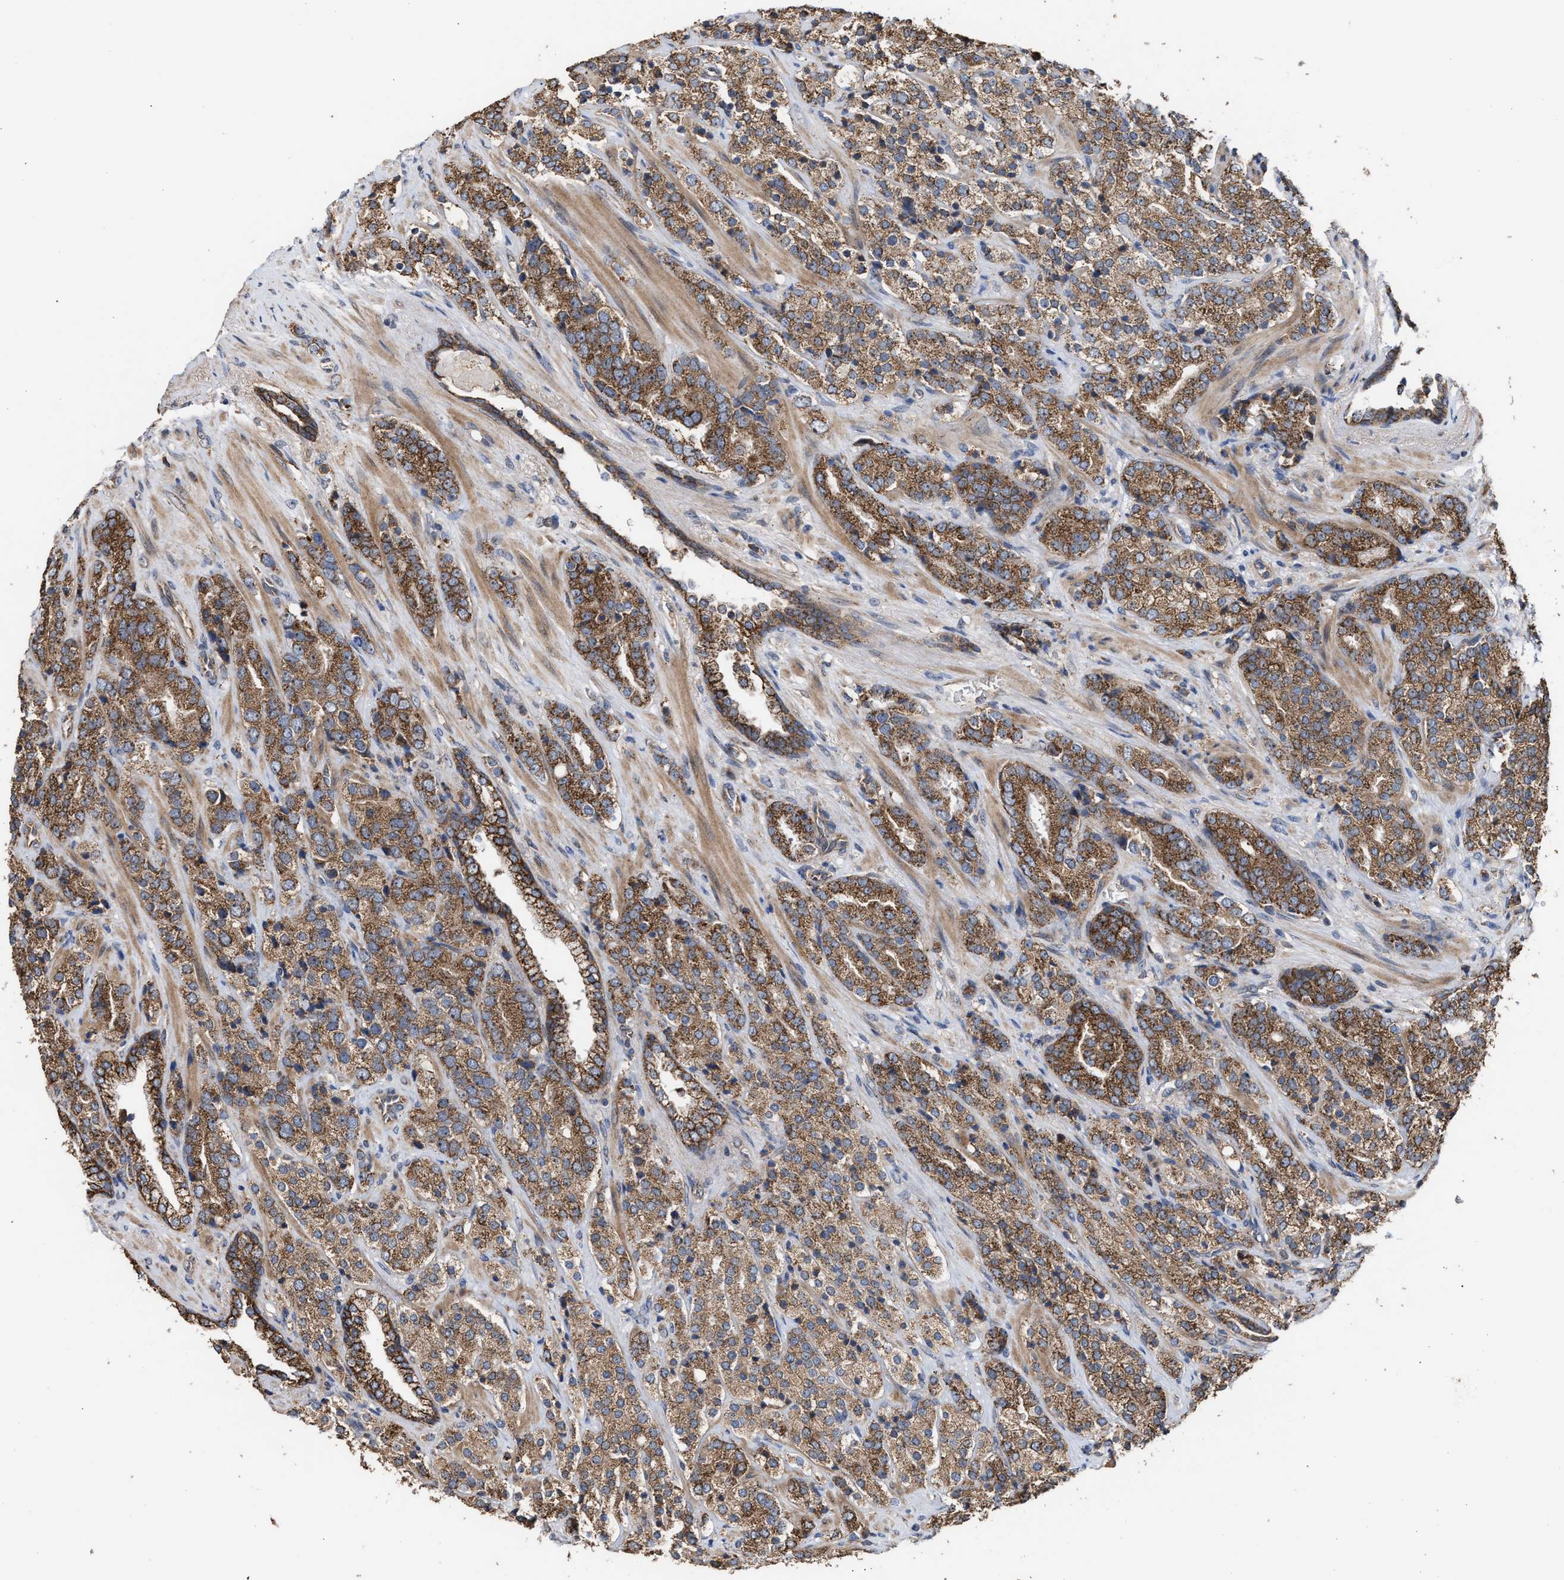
{"staining": {"intensity": "strong", "quantity": ">75%", "location": "cytoplasmic/membranous"}, "tissue": "prostate cancer", "cell_type": "Tumor cells", "image_type": "cancer", "snomed": [{"axis": "morphology", "description": "Adenocarcinoma, High grade"}, {"axis": "topography", "description": "Prostate"}], "caption": "This is a micrograph of IHC staining of prostate cancer (adenocarcinoma (high-grade)), which shows strong positivity in the cytoplasmic/membranous of tumor cells.", "gene": "EXOSC2", "patient": {"sex": "male", "age": 71}}